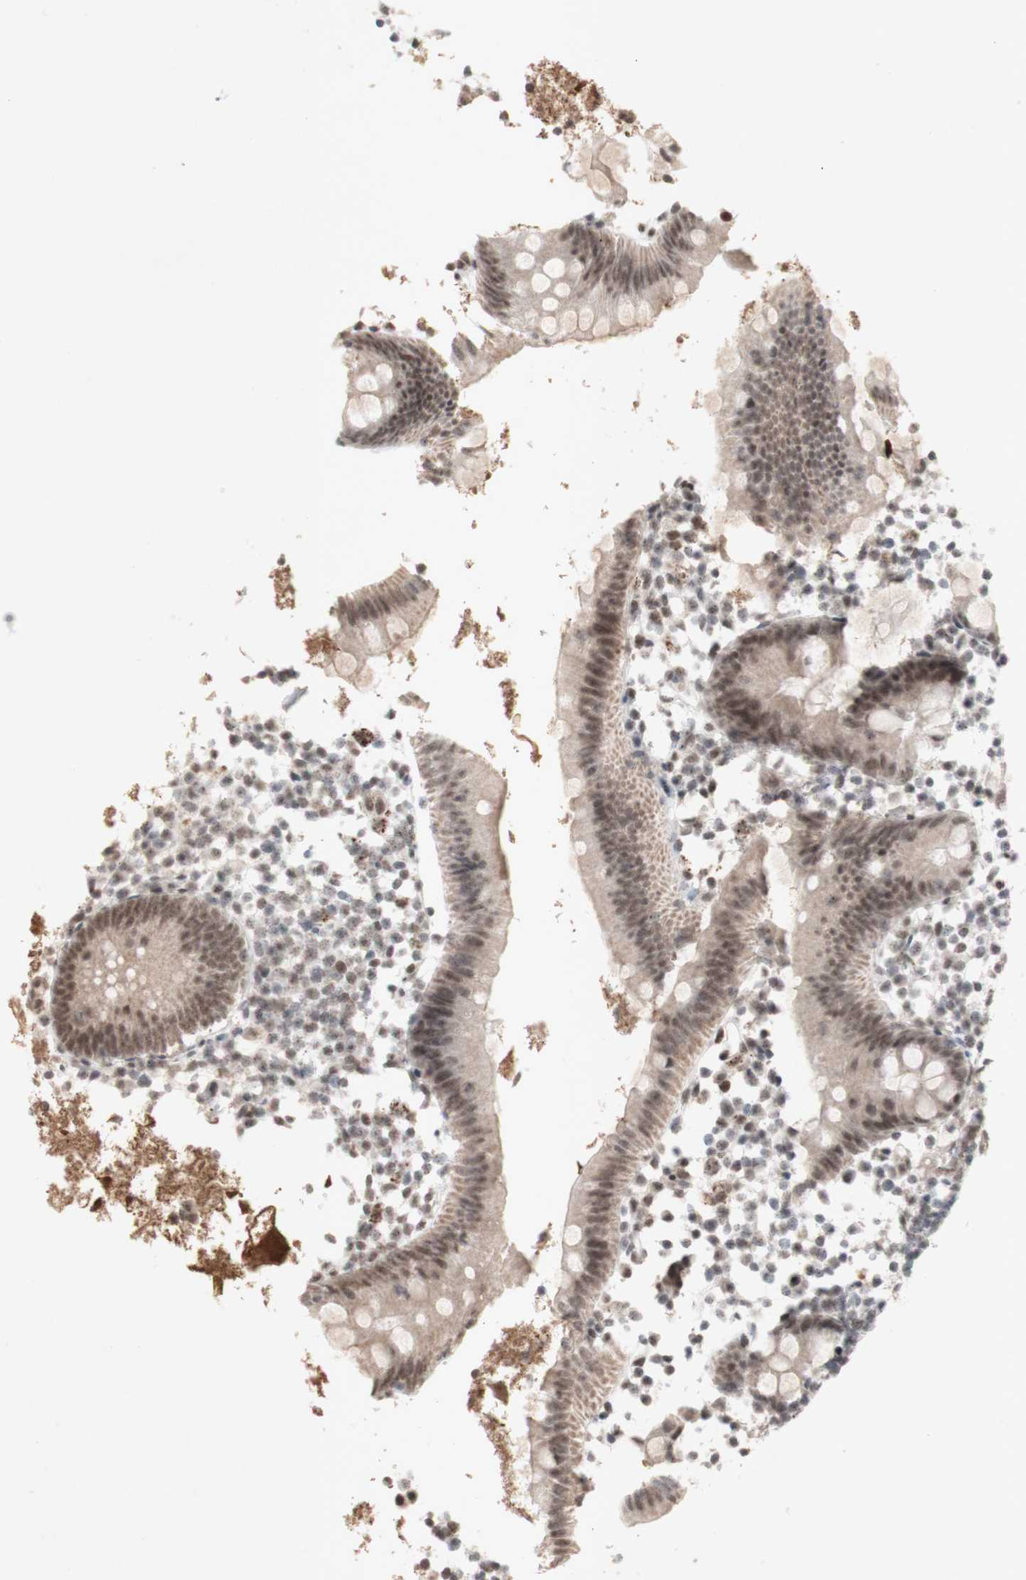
{"staining": {"intensity": "weak", "quantity": ">75%", "location": "cytoplasmic/membranous,nuclear"}, "tissue": "appendix", "cell_type": "Glandular cells", "image_type": "normal", "snomed": [{"axis": "morphology", "description": "Normal tissue, NOS"}, {"axis": "topography", "description": "Appendix"}], "caption": "Immunohistochemical staining of benign human appendix exhibits weak cytoplasmic/membranous,nuclear protein positivity in approximately >75% of glandular cells.", "gene": "CENPB", "patient": {"sex": "female", "age": 20}}